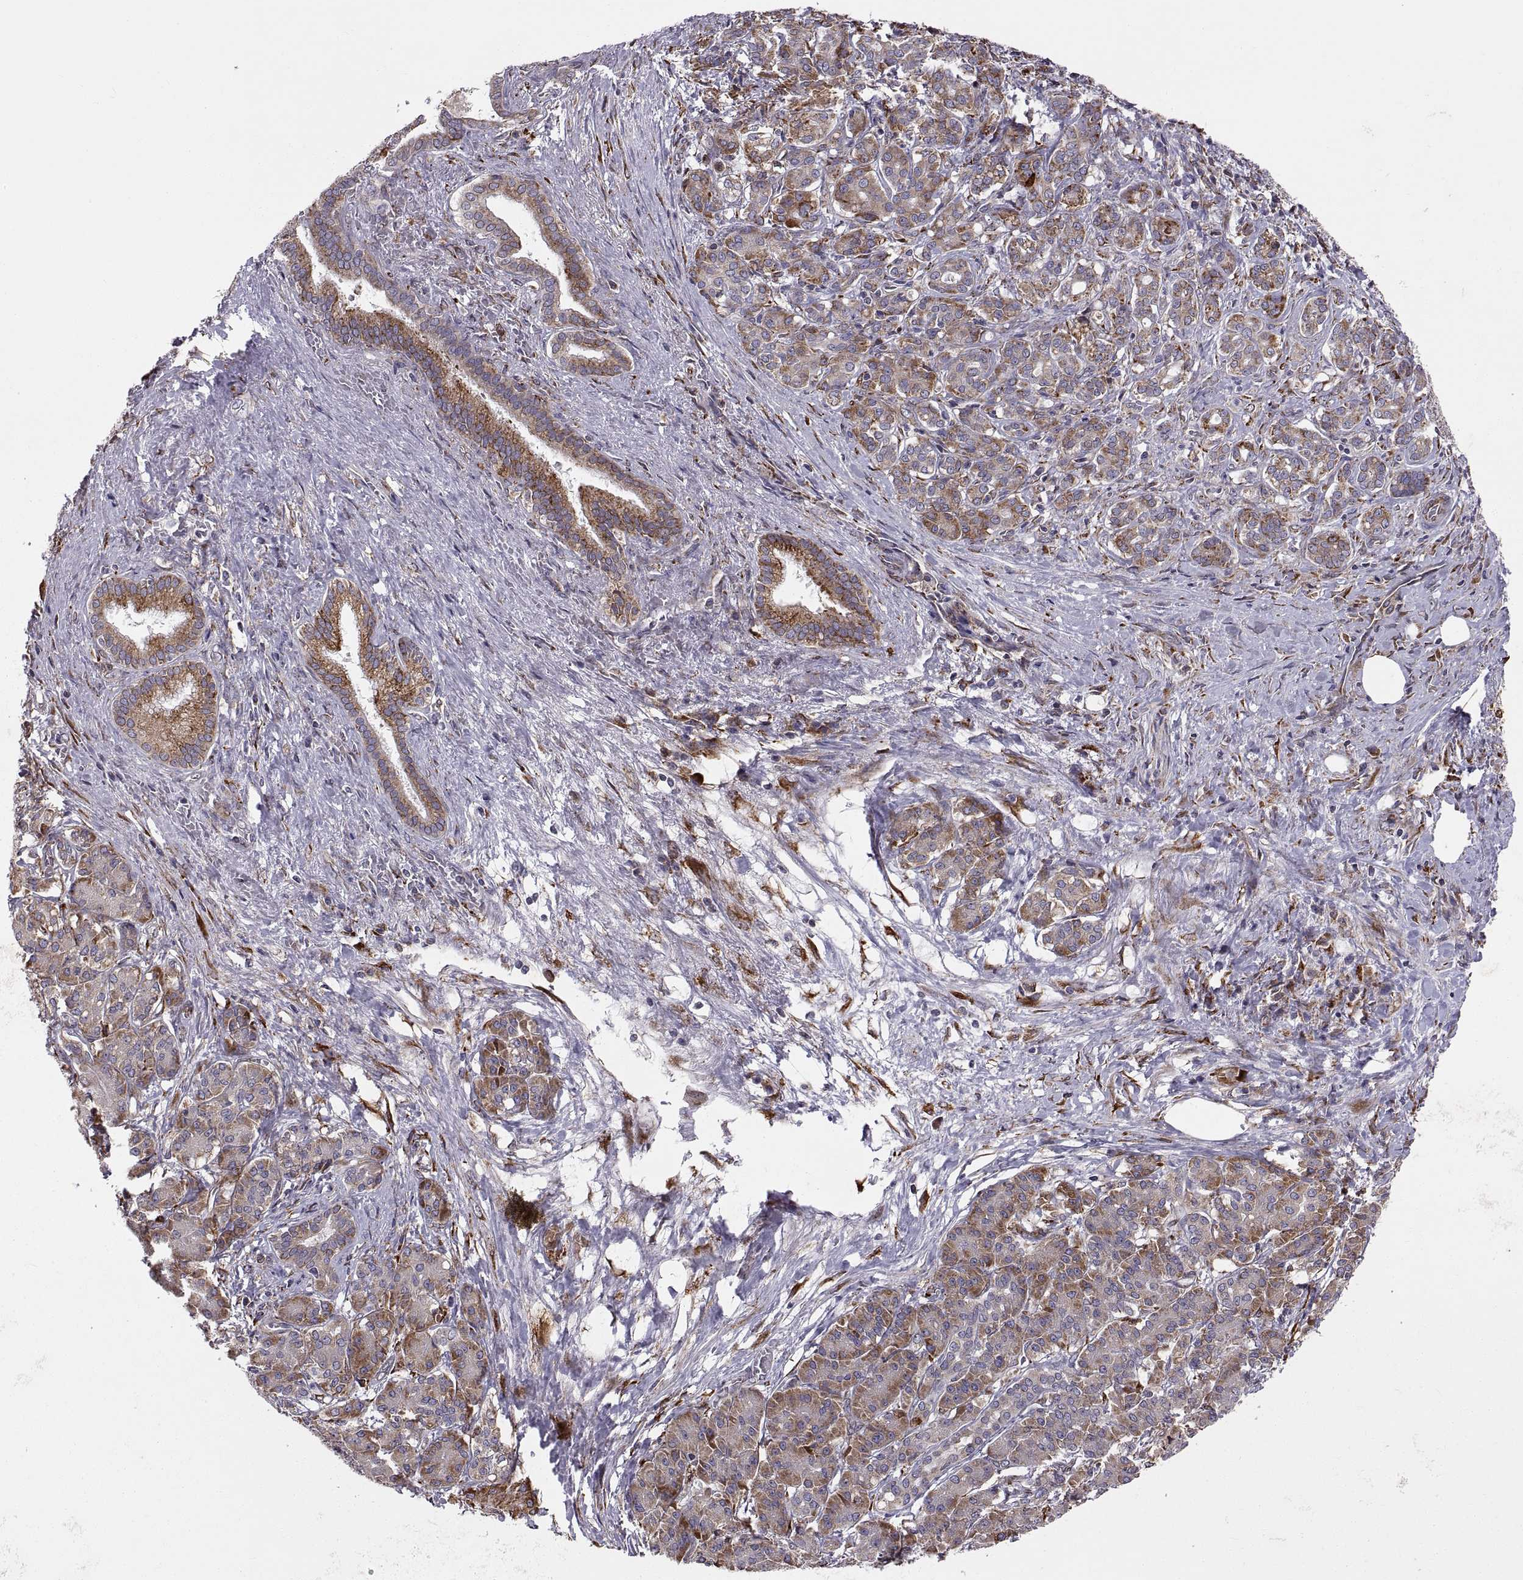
{"staining": {"intensity": "moderate", "quantity": ">75%", "location": "cytoplasmic/membranous"}, "tissue": "pancreatic cancer", "cell_type": "Tumor cells", "image_type": "cancer", "snomed": [{"axis": "morphology", "description": "Normal tissue, NOS"}, {"axis": "morphology", "description": "Inflammation, NOS"}, {"axis": "morphology", "description": "Adenocarcinoma, NOS"}, {"axis": "topography", "description": "Pancreas"}], "caption": "Protein staining of pancreatic adenocarcinoma tissue displays moderate cytoplasmic/membranous staining in approximately >75% of tumor cells.", "gene": "PLEKHB2", "patient": {"sex": "male", "age": 57}}